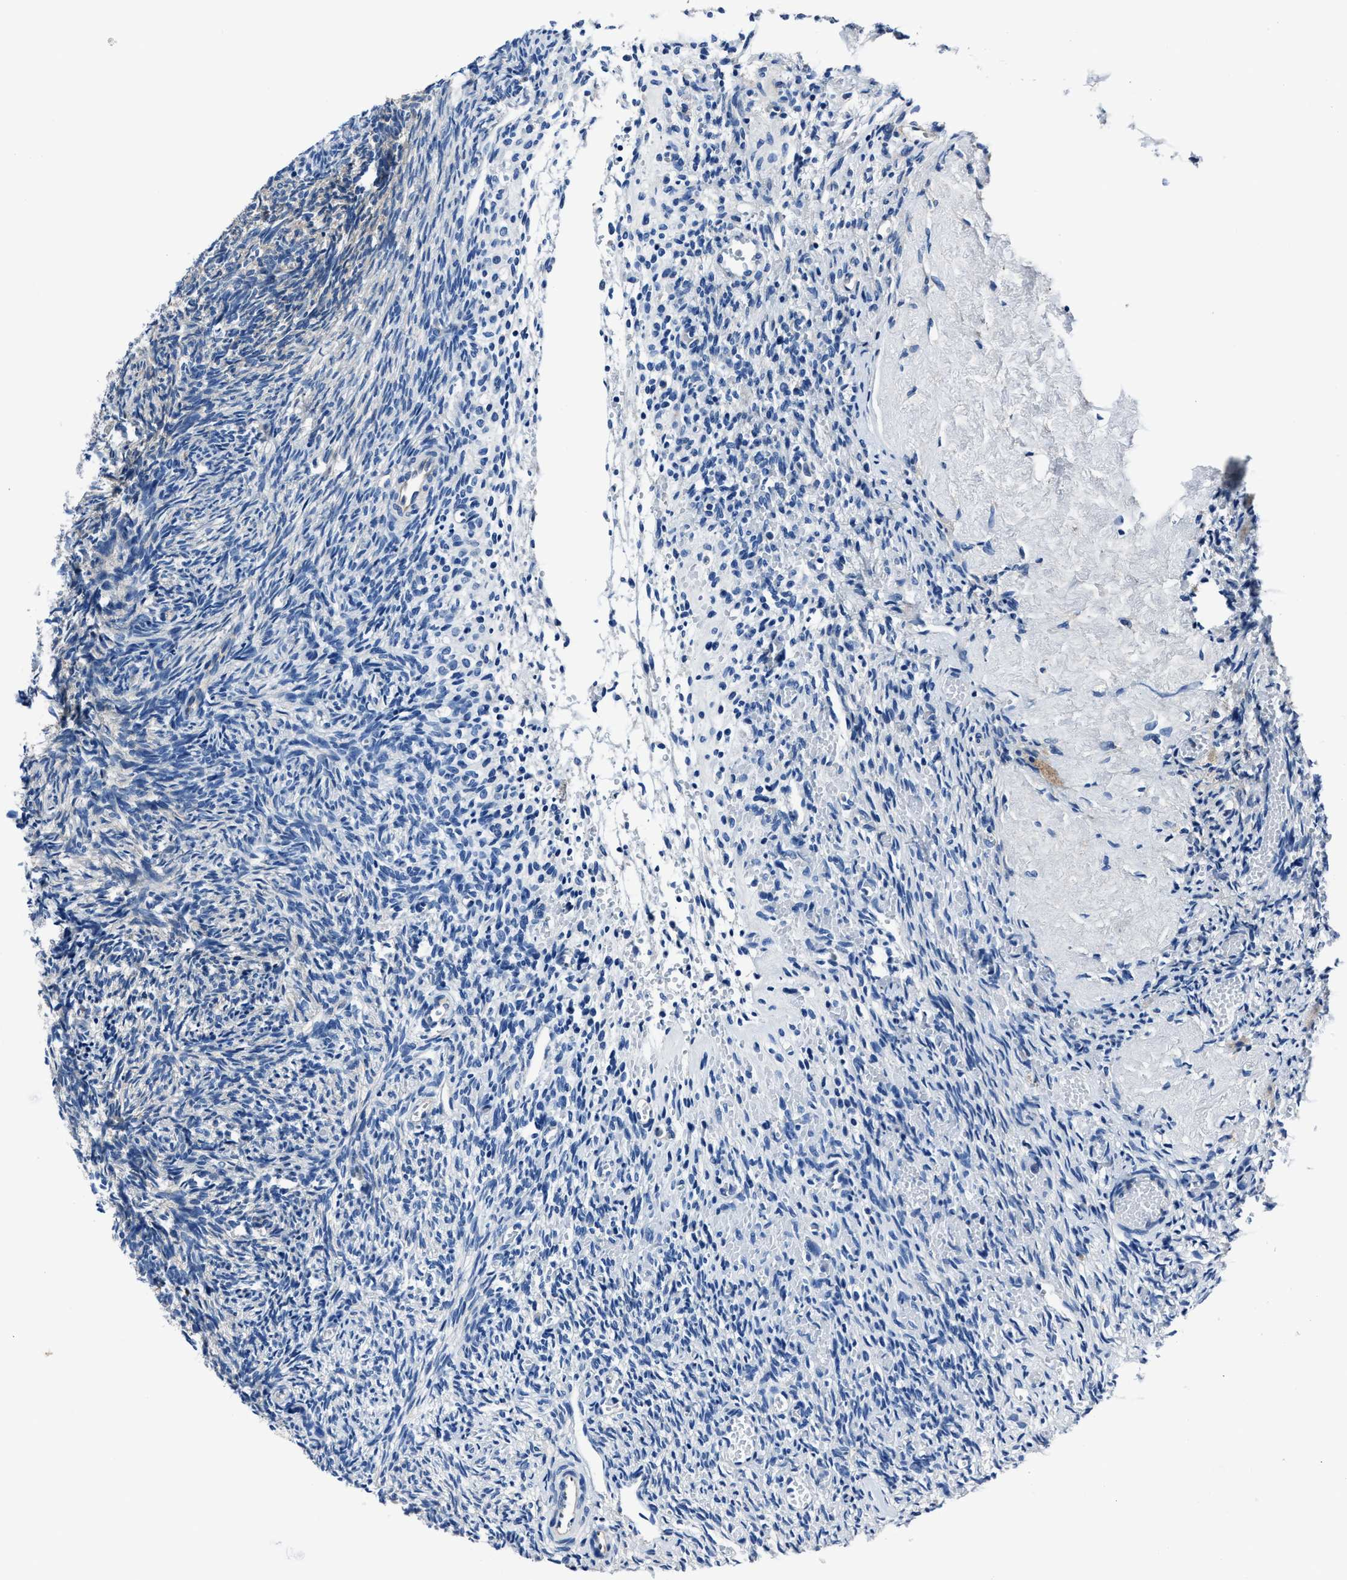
{"staining": {"intensity": "negative", "quantity": "none", "location": "none"}, "tissue": "ovary", "cell_type": "Ovarian stroma cells", "image_type": "normal", "snomed": [{"axis": "morphology", "description": "Normal tissue, NOS"}, {"axis": "topography", "description": "Ovary"}], "caption": "Immunohistochemistry (IHC) histopathology image of benign ovary stained for a protein (brown), which exhibits no staining in ovarian stroma cells.", "gene": "LMO7", "patient": {"sex": "female", "age": 41}}